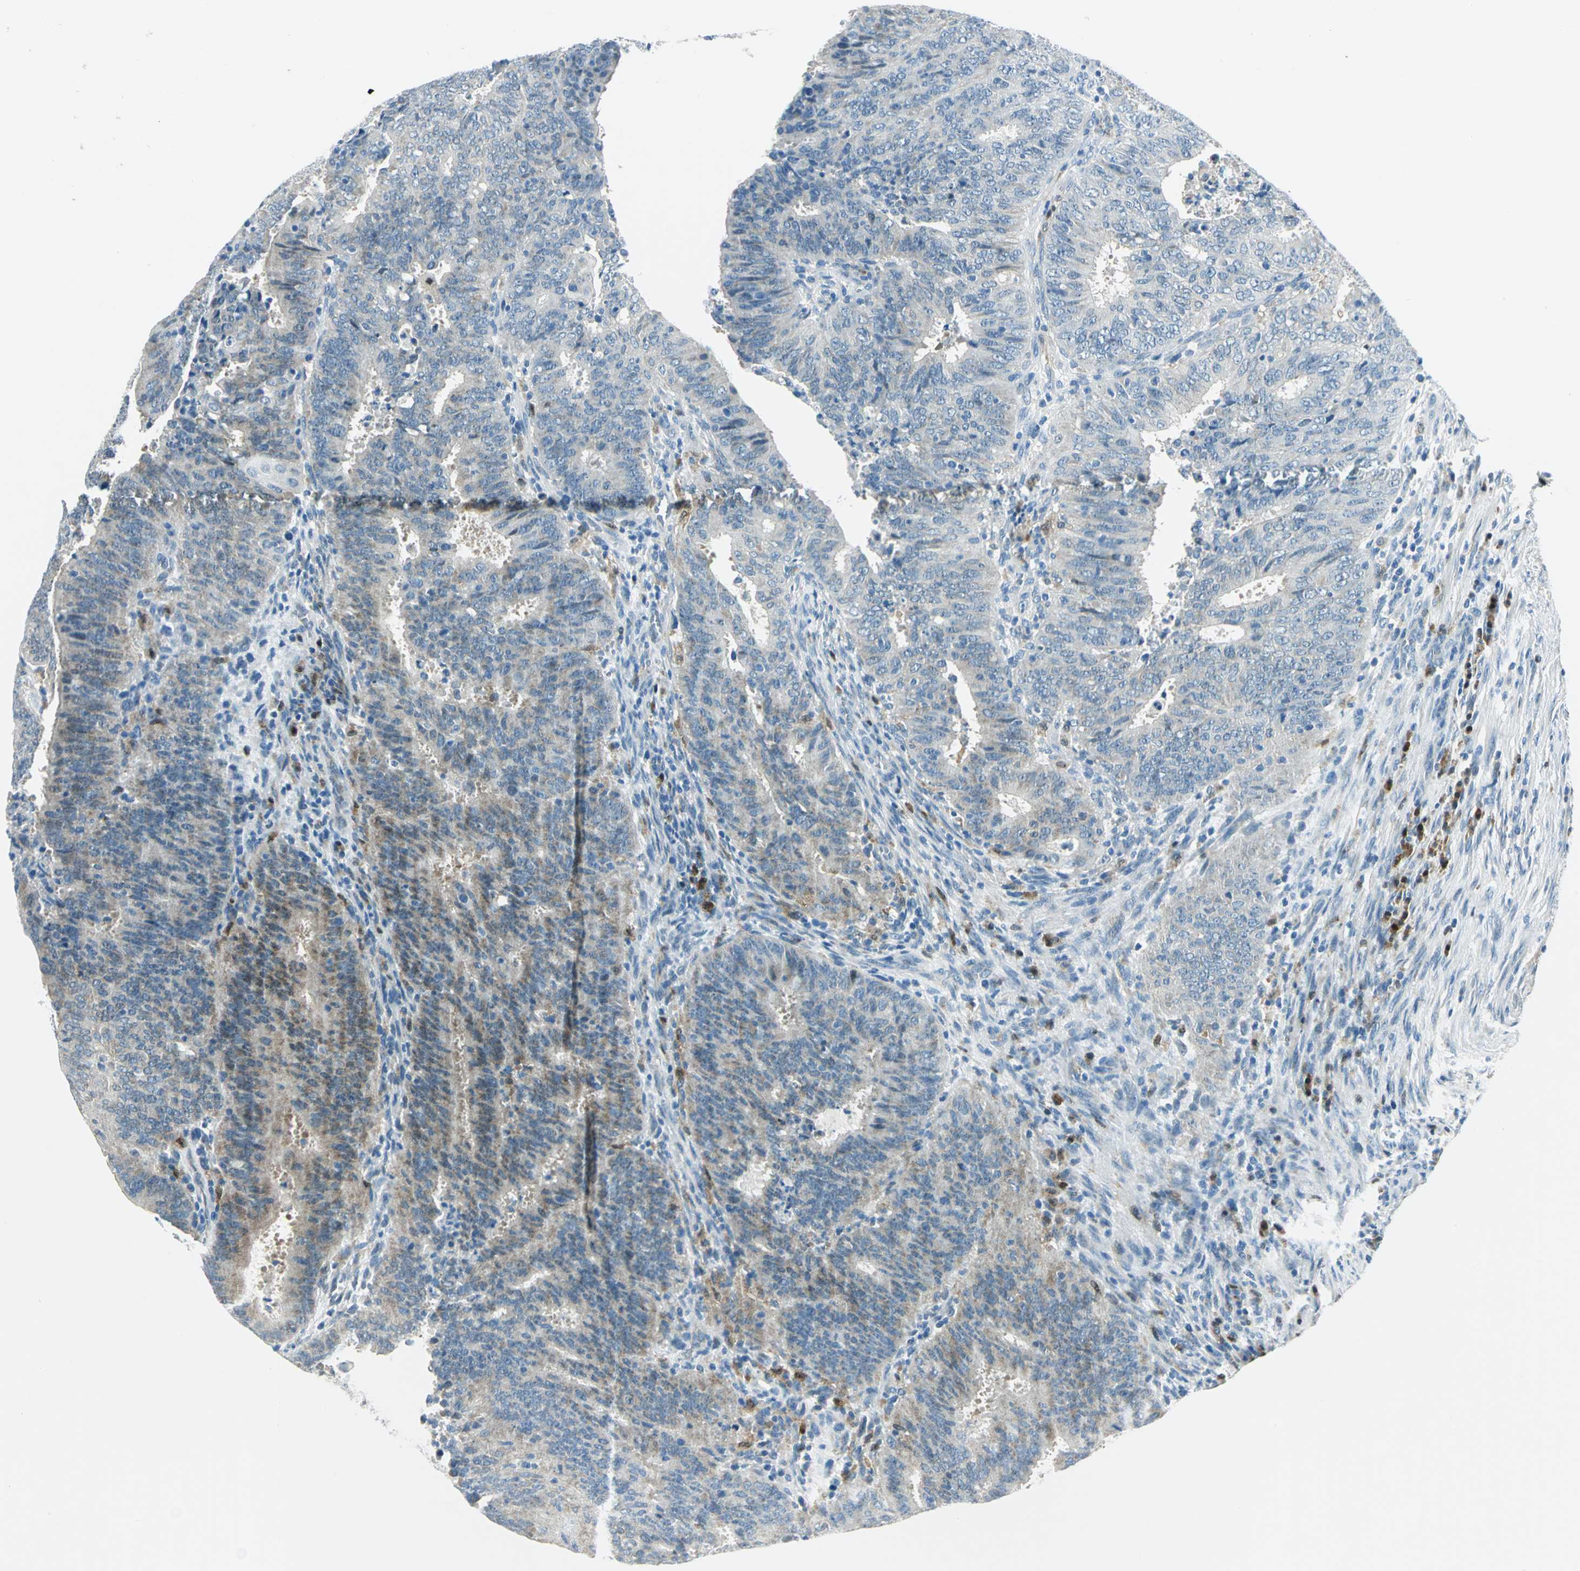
{"staining": {"intensity": "moderate", "quantity": "25%-75%", "location": "cytoplasmic/membranous"}, "tissue": "cervical cancer", "cell_type": "Tumor cells", "image_type": "cancer", "snomed": [{"axis": "morphology", "description": "Adenocarcinoma, NOS"}, {"axis": "topography", "description": "Cervix"}], "caption": "There is medium levels of moderate cytoplasmic/membranous staining in tumor cells of cervical adenocarcinoma, as demonstrated by immunohistochemical staining (brown color).", "gene": "AKR1A1", "patient": {"sex": "female", "age": 44}}